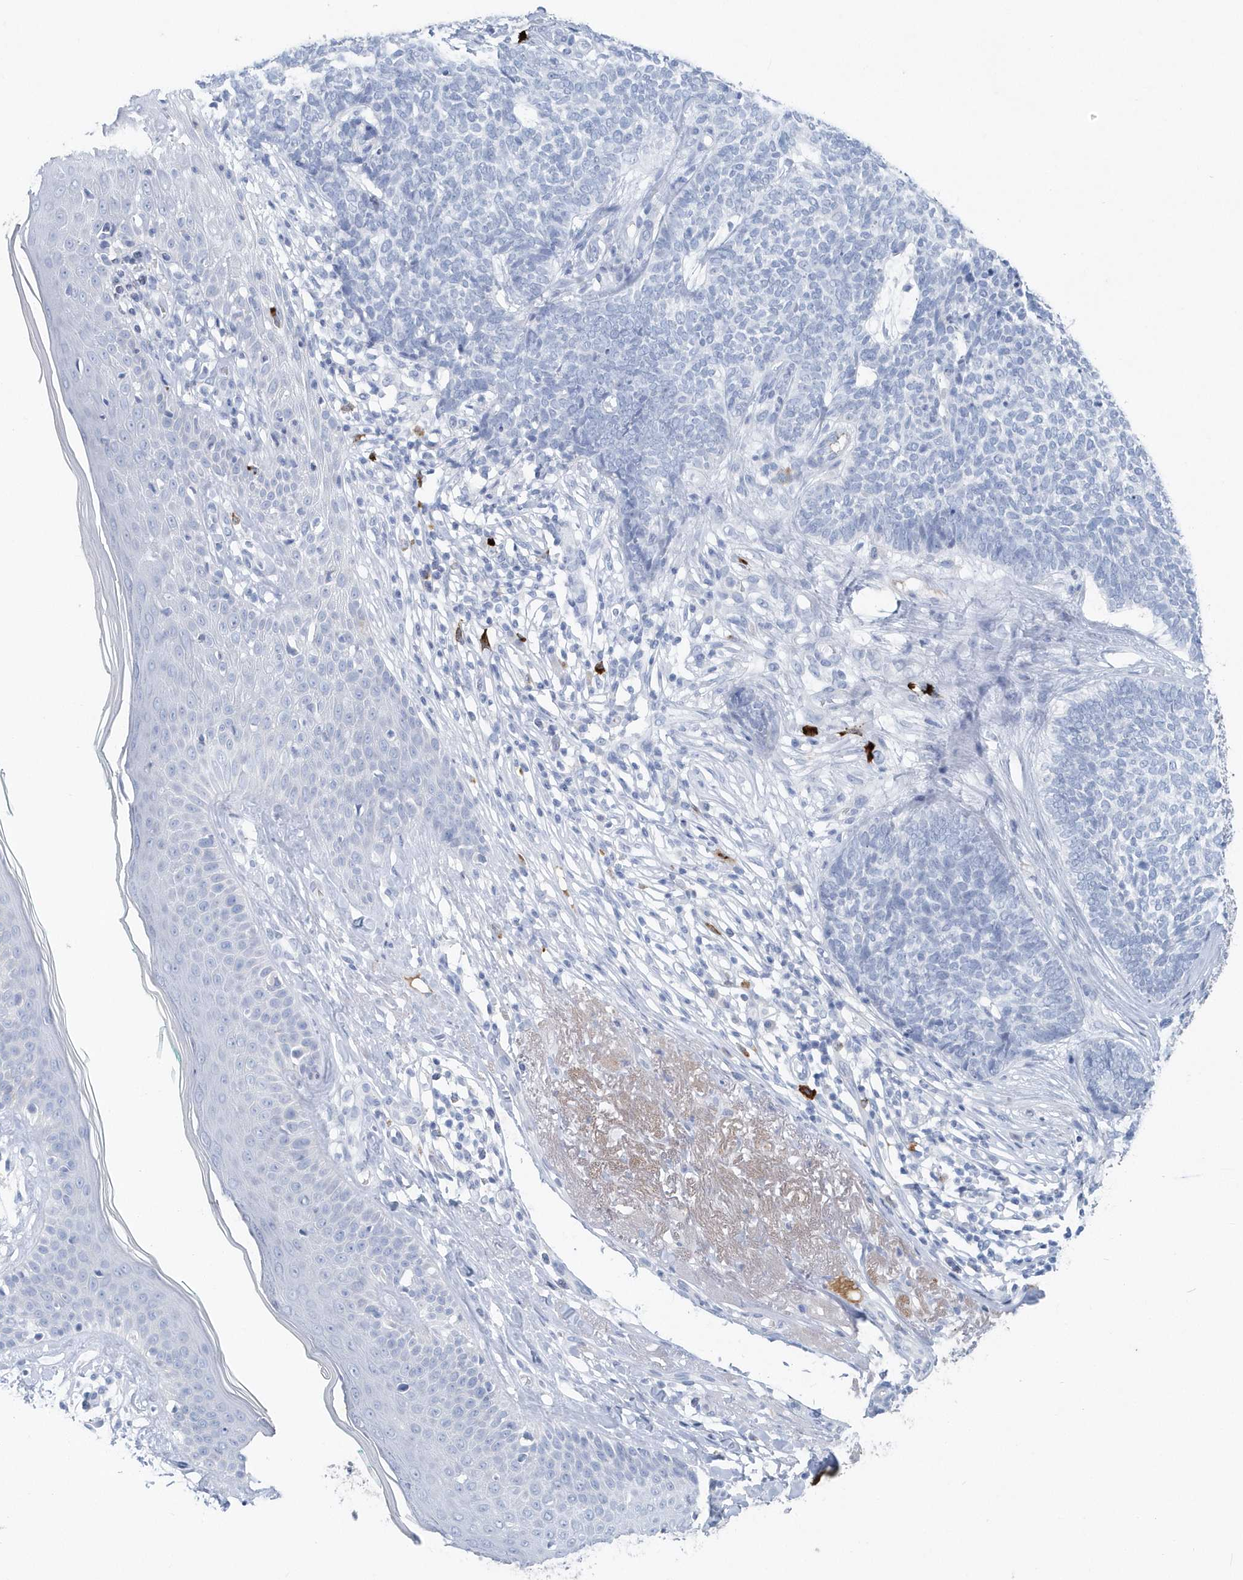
{"staining": {"intensity": "negative", "quantity": "none", "location": "none"}, "tissue": "skin cancer", "cell_type": "Tumor cells", "image_type": "cancer", "snomed": [{"axis": "morphology", "description": "Basal cell carcinoma"}, {"axis": "topography", "description": "Skin"}], "caption": "Tumor cells show no significant expression in skin cancer. The staining was performed using DAB (3,3'-diaminobenzidine) to visualize the protein expression in brown, while the nuclei were stained in blue with hematoxylin (Magnification: 20x).", "gene": "JCHAIN", "patient": {"sex": "female", "age": 84}}